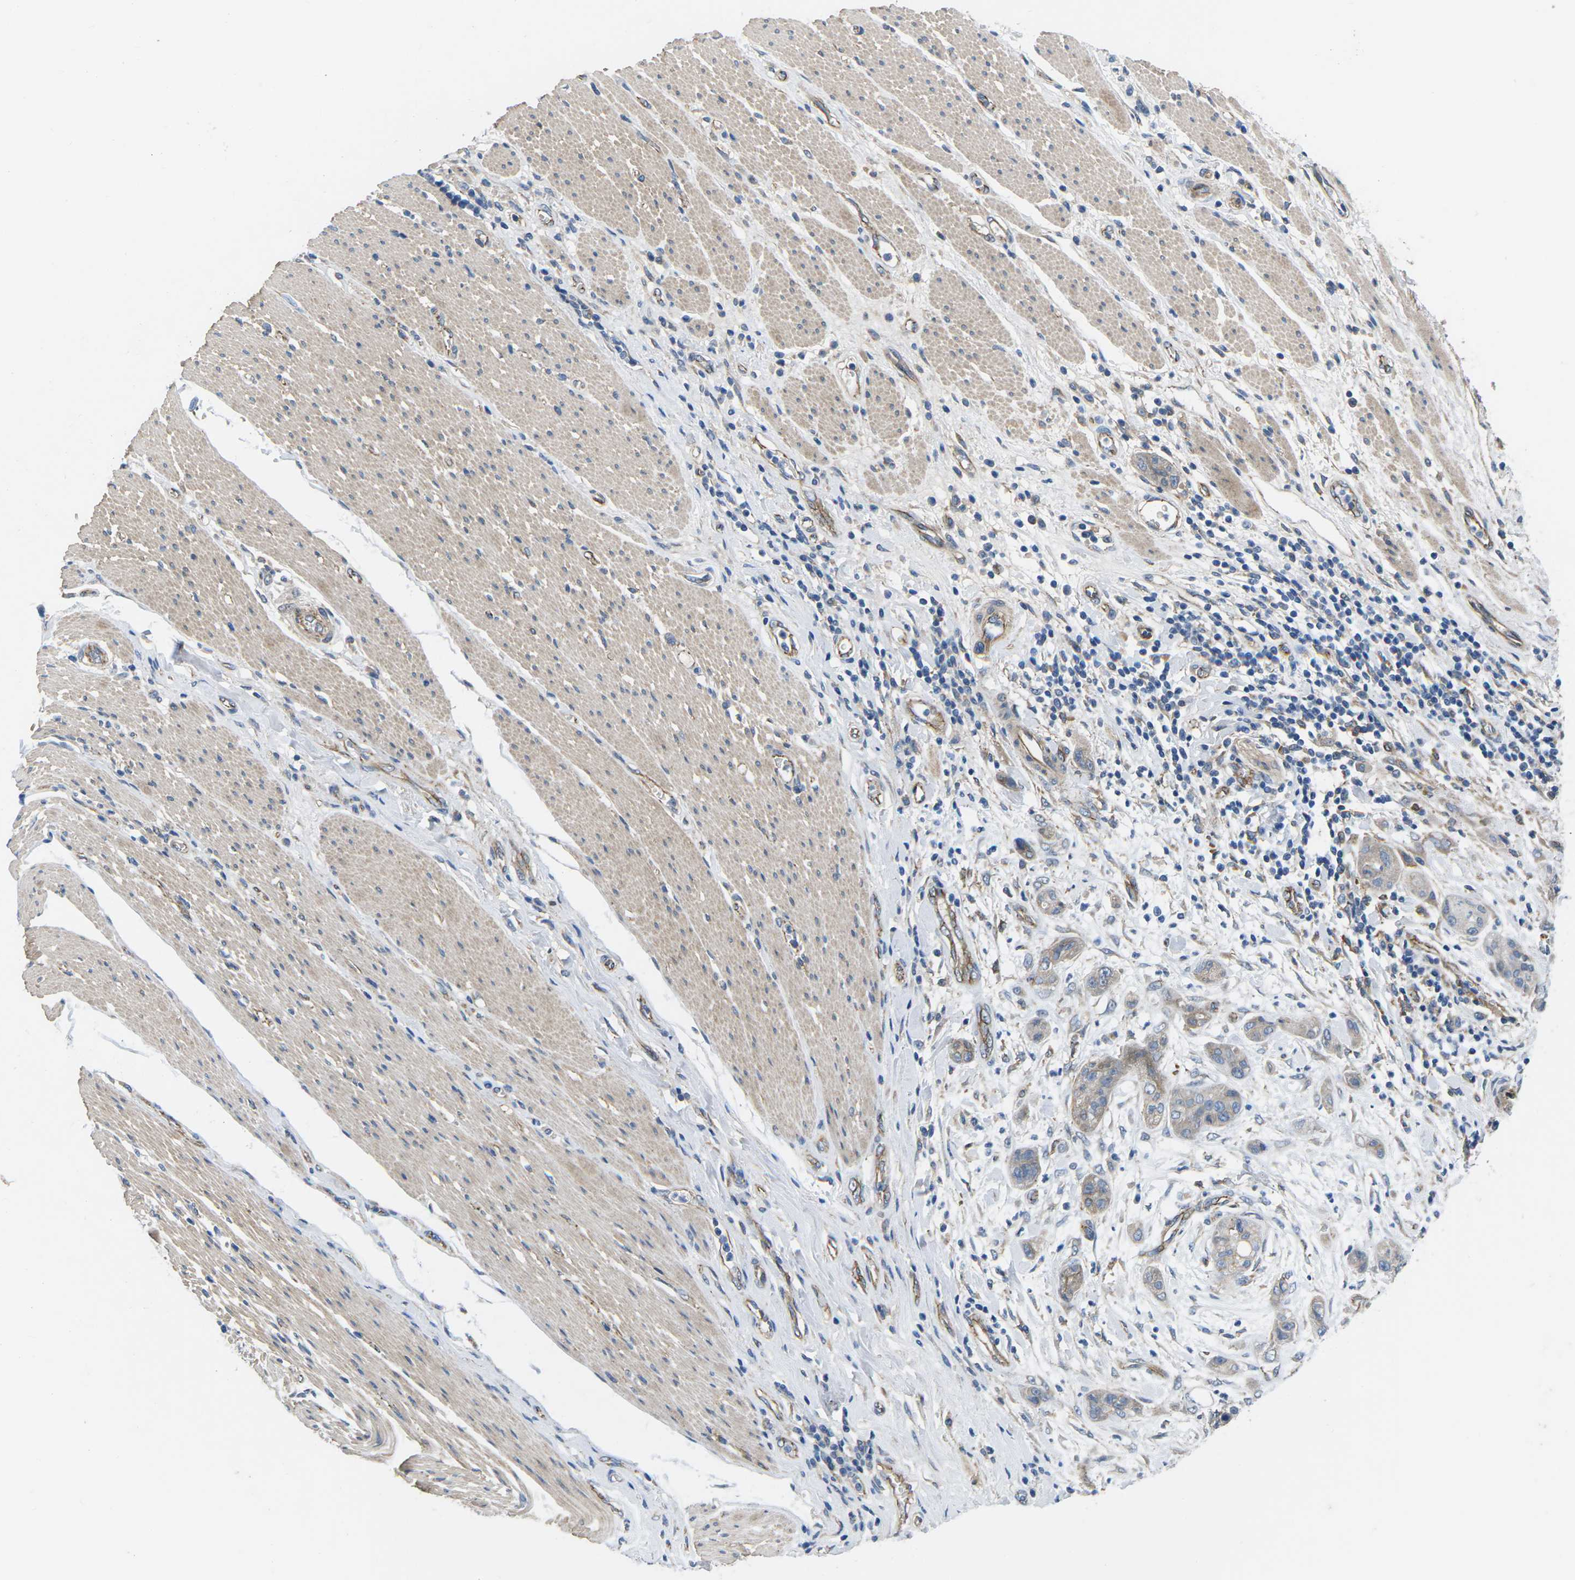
{"staining": {"intensity": "weak", "quantity": "<25%", "location": "cytoplasmic/membranous"}, "tissue": "pancreatic cancer", "cell_type": "Tumor cells", "image_type": "cancer", "snomed": [{"axis": "morphology", "description": "Adenocarcinoma, NOS"}, {"axis": "topography", "description": "Pancreas"}], "caption": "Pancreatic cancer stained for a protein using IHC exhibits no staining tumor cells.", "gene": "CTNND1", "patient": {"sex": "female", "age": 78}}